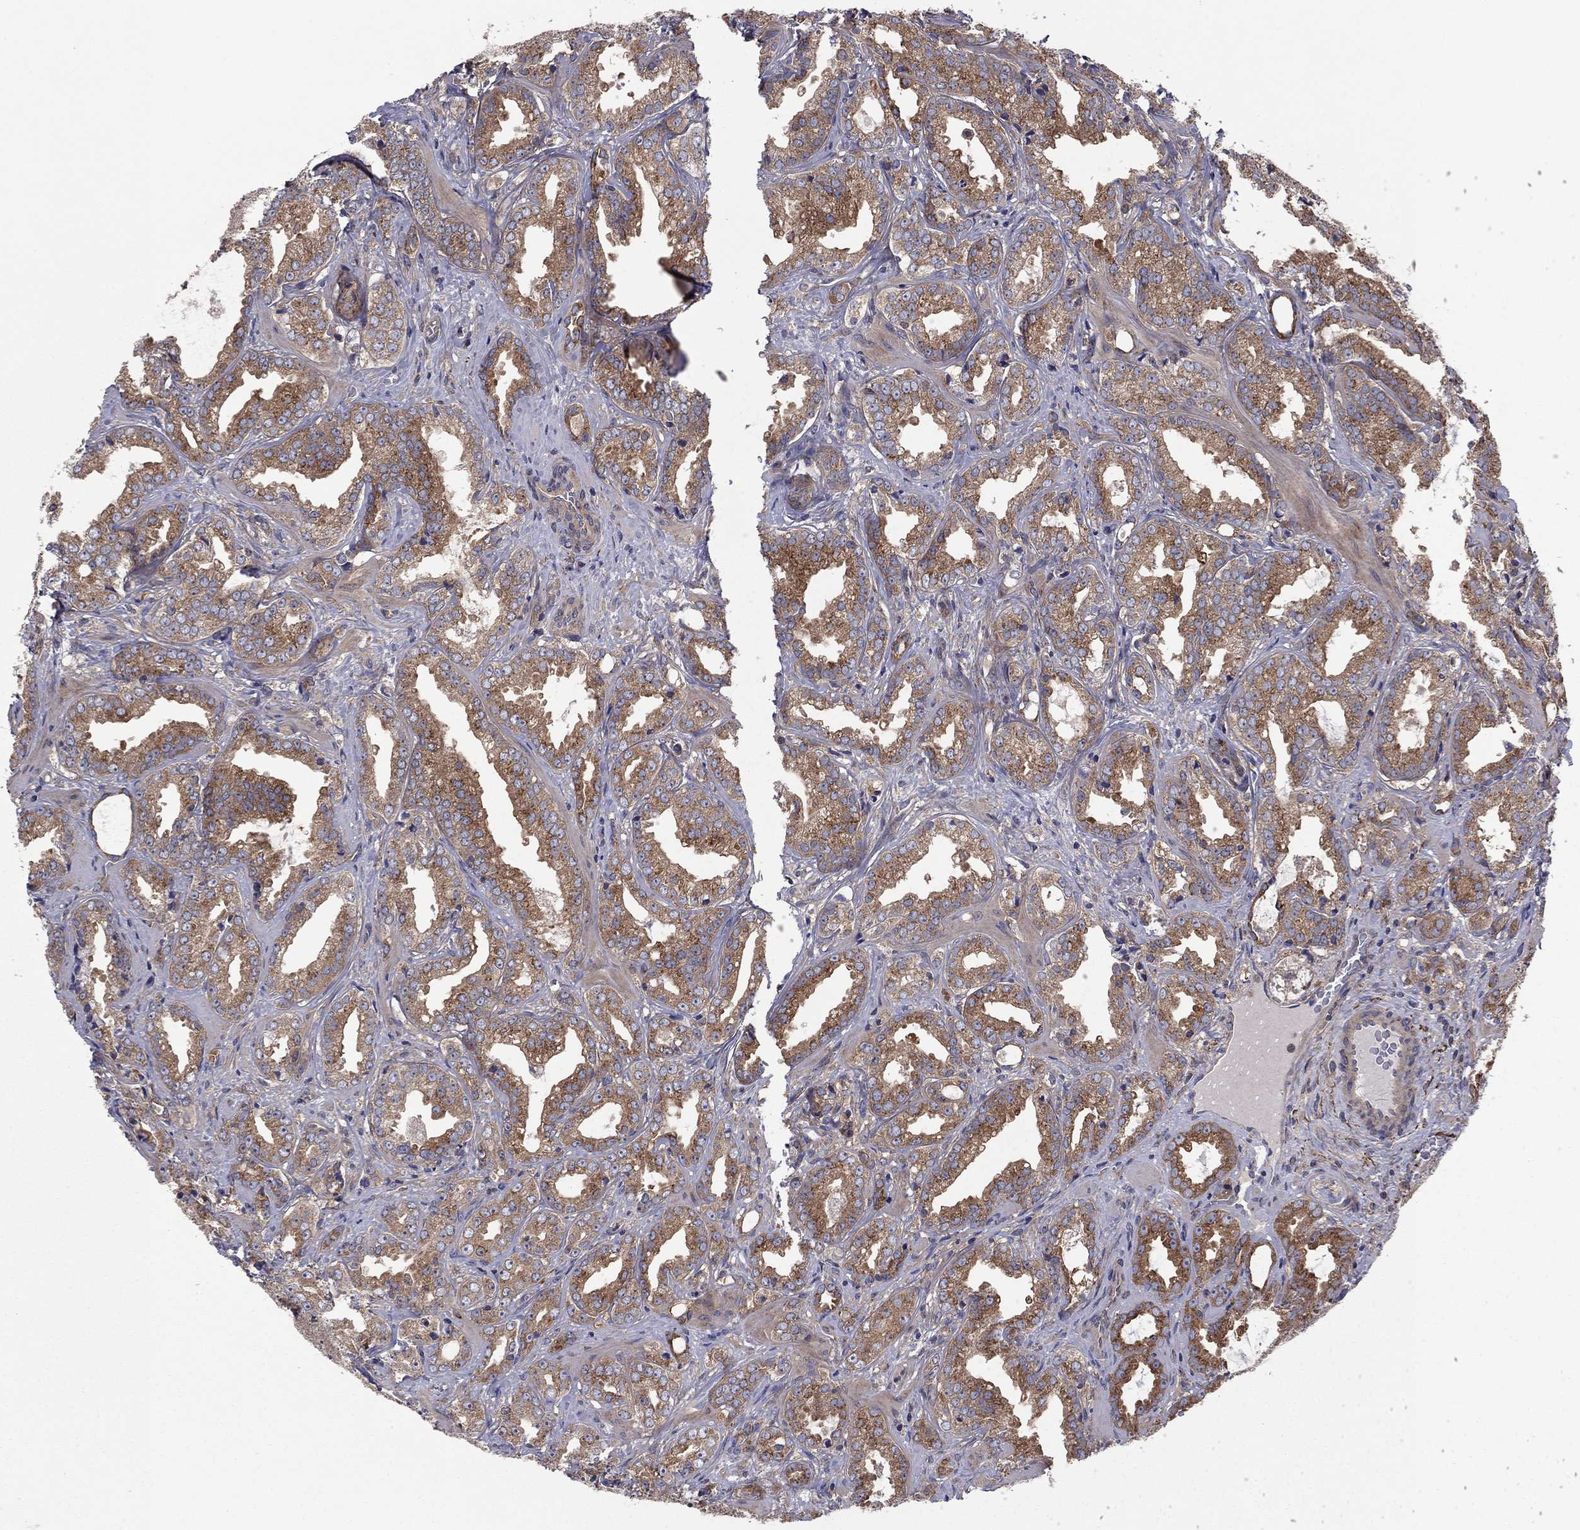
{"staining": {"intensity": "moderate", "quantity": ">75%", "location": "cytoplasmic/membranous"}, "tissue": "prostate cancer", "cell_type": "Tumor cells", "image_type": "cancer", "snomed": [{"axis": "morphology", "description": "Adenocarcinoma, Medium grade"}, {"axis": "topography", "description": "Prostate and seminal vesicle, NOS"}, {"axis": "topography", "description": "Prostate"}], "caption": "Human prostate medium-grade adenocarcinoma stained for a protein (brown) exhibits moderate cytoplasmic/membranous positive positivity in approximately >75% of tumor cells.", "gene": "RNF123", "patient": {"sex": "male", "age": 65}}